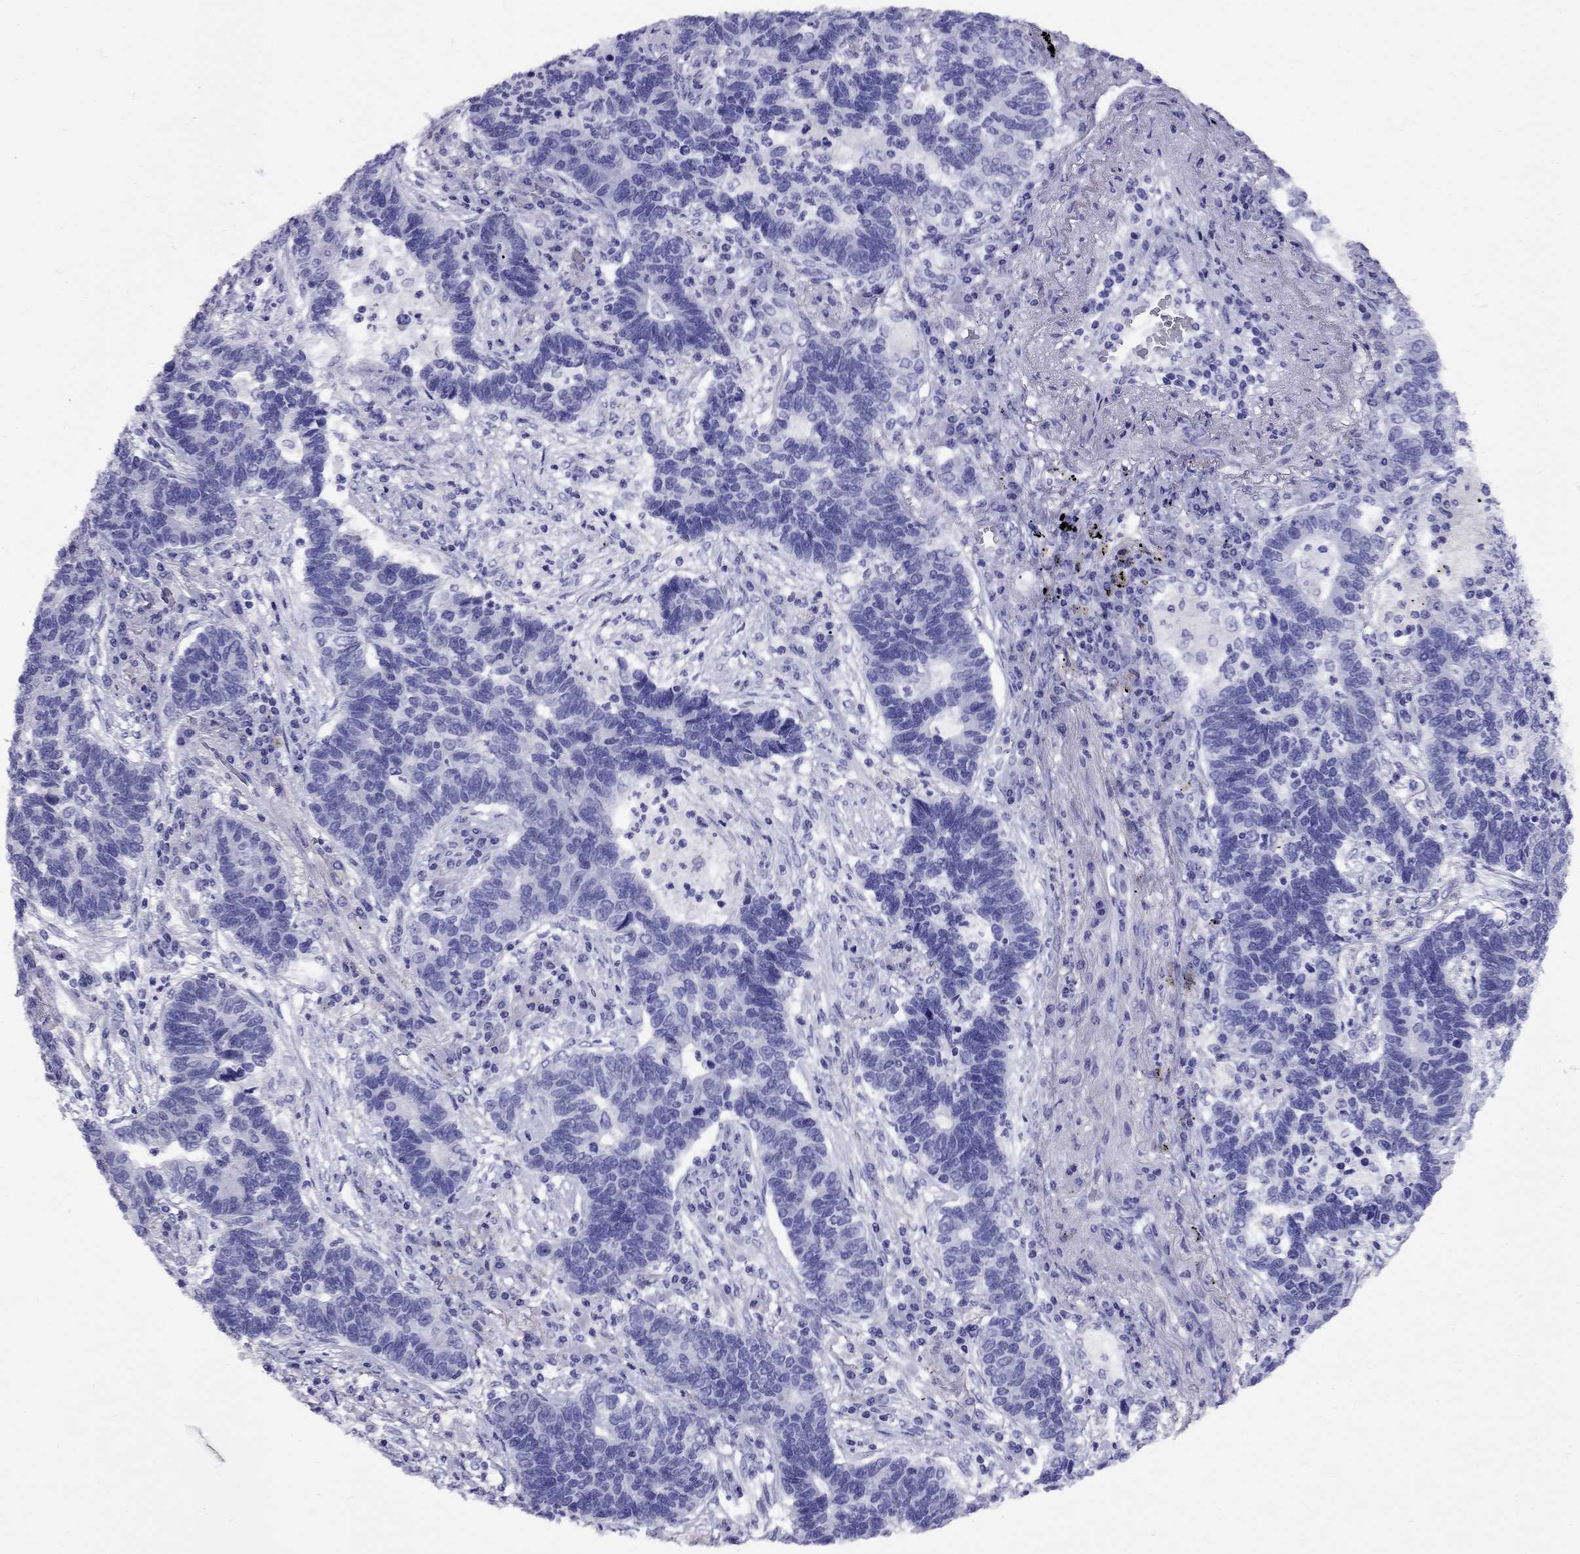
{"staining": {"intensity": "negative", "quantity": "none", "location": "none"}, "tissue": "lung cancer", "cell_type": "Tumor cells", "image_type": "cancer", "snomed": [{"axis": "morphology", "description": "Adenocarcinoma, NOS"}, {"axis": "topography", "description": "Lung"}], "caption": "The photomicrograph shows no significant expression in tumor cells of lung adenocarcinoma.", "gene": "AVPR1B", "patient": {"sex": "female", "age": 57}}